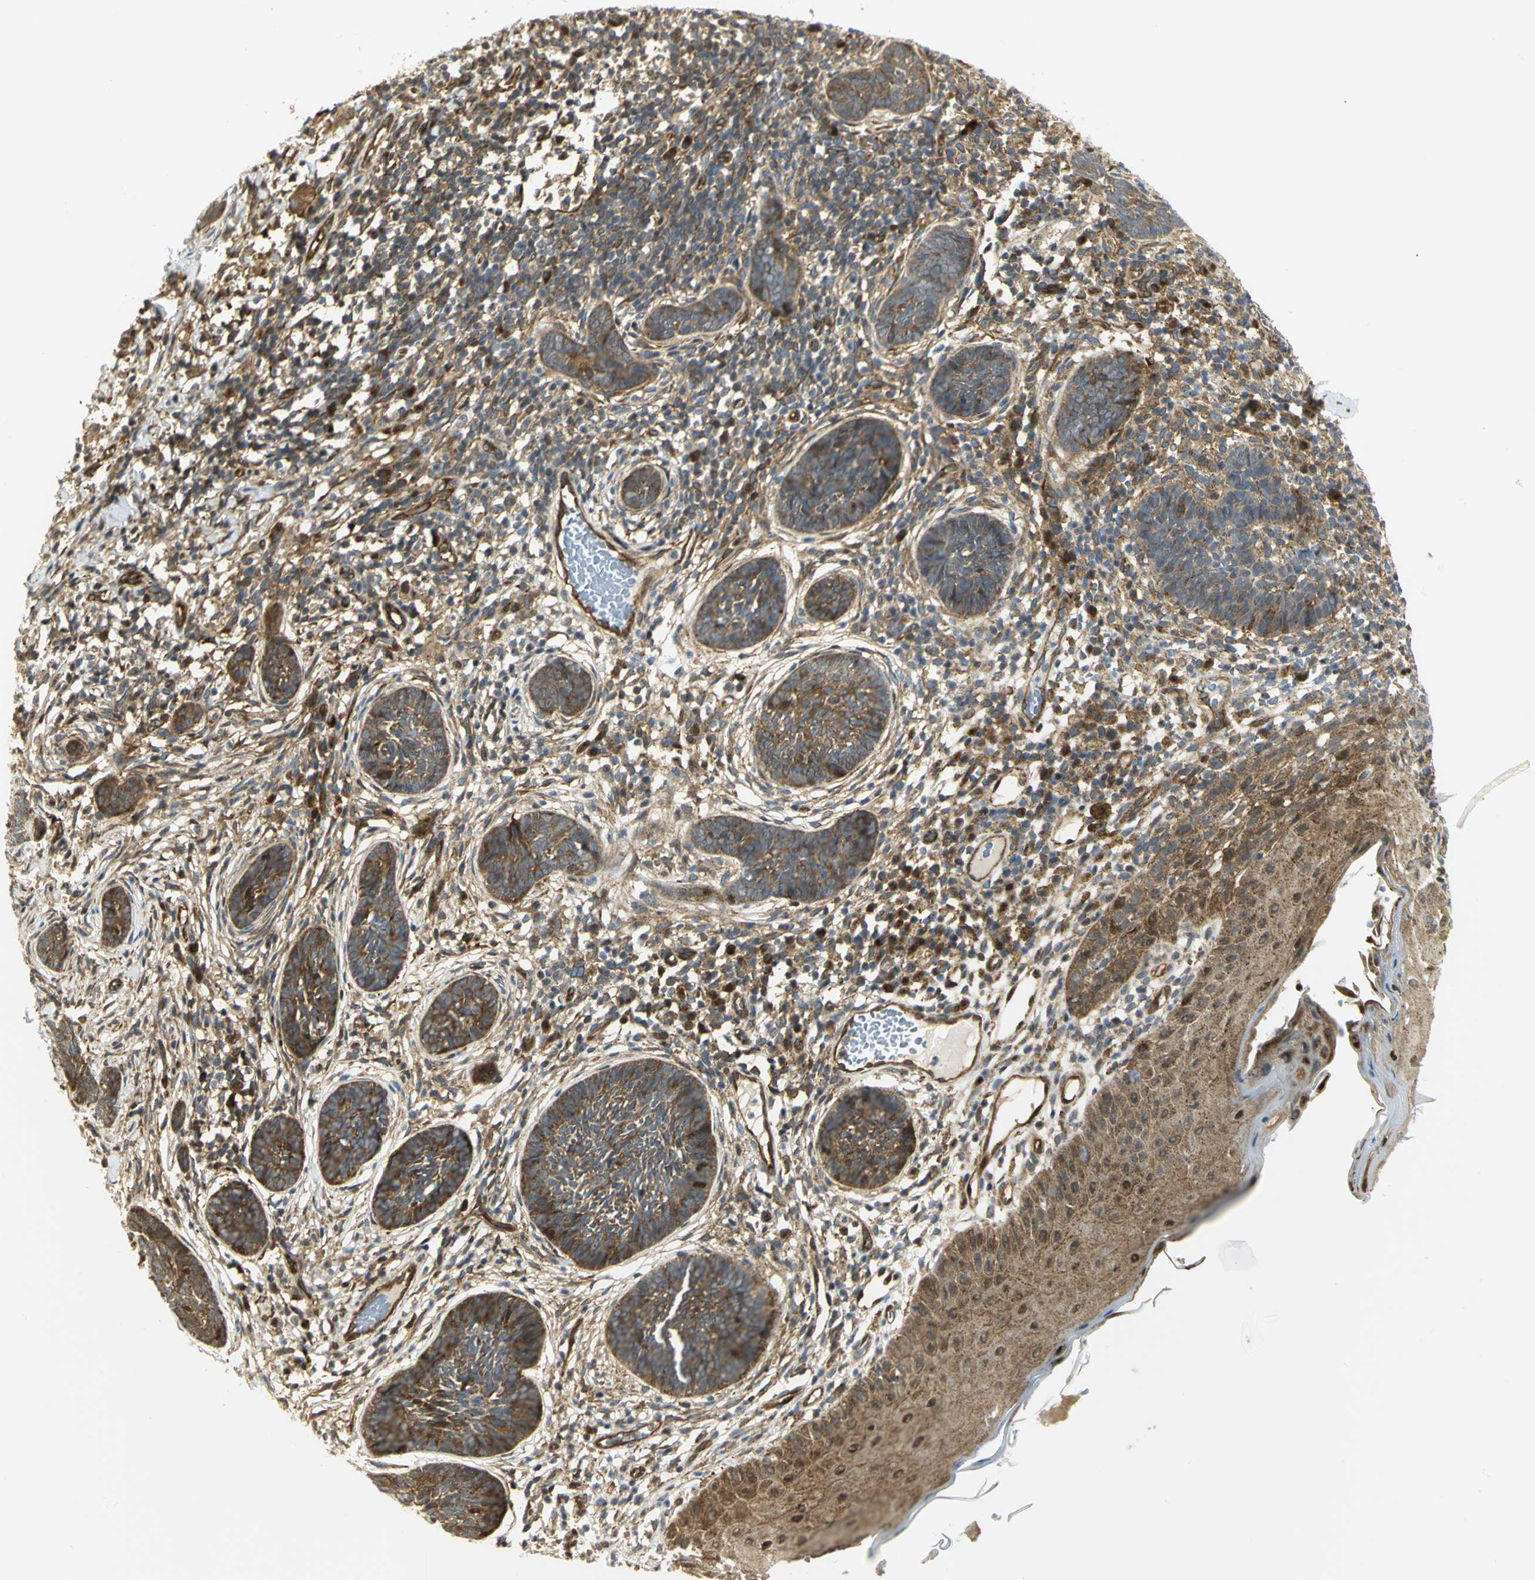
{"staining": {"intensity": "moderate", "quantity": ">75%", "location": "cytoplasmic/membranous"}, "tissue": "skin cancer", "cell_type": "Tumor cells", "image_type": "cancer", "snomed": [{"axis": "morphology", "description": "Normal tissue, NOS"}, {"axis": "morphology", "description": "Basal cell carcinoma"}, {"axis": "topography", "description": "Skin"}], "caption": "Basal cell carcinoma (skin) was stained to show a protein in brown. There is medium levels of moderate cytoplasmic/membranous staining in about >75% of tumor cells.", "gene": "EEA1", "patient": {"sex": "male", "age": 87}}